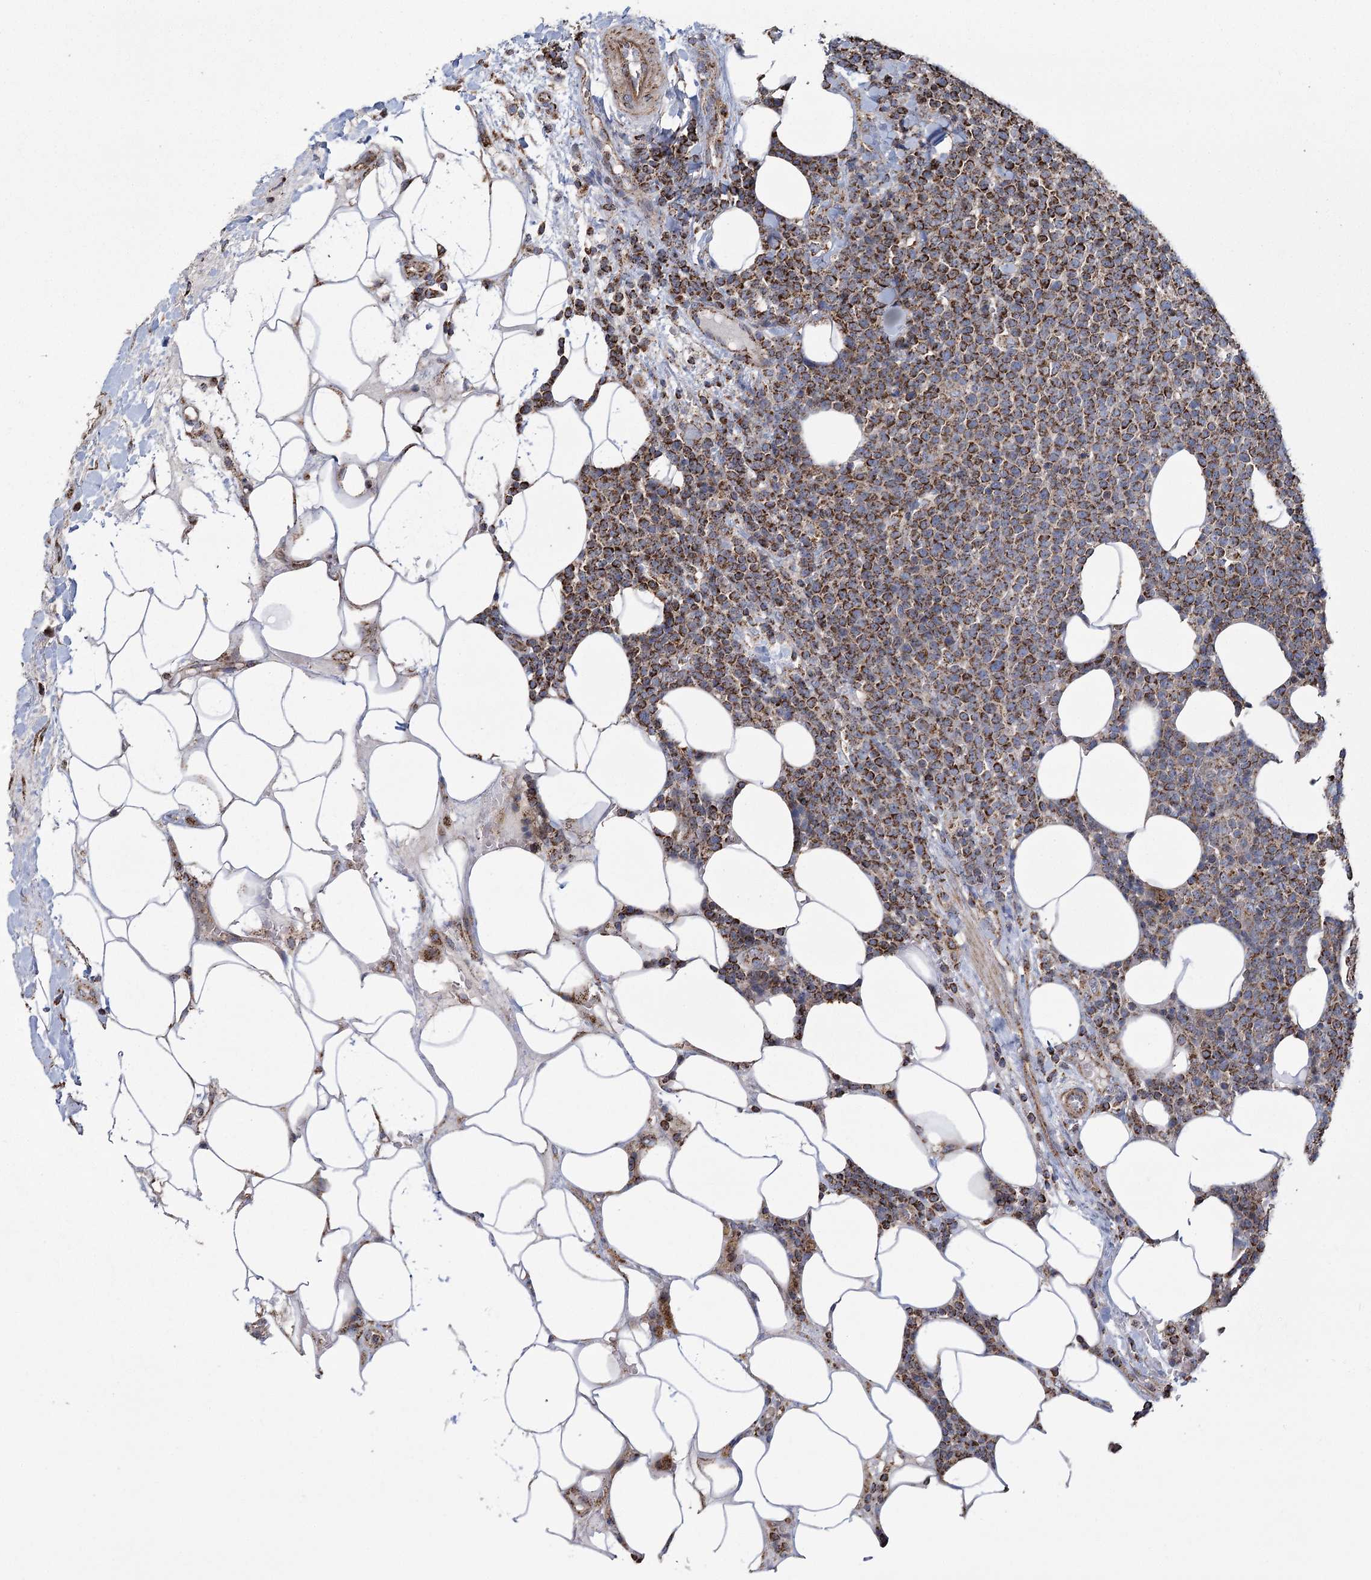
{"staining": {"intensity": "strong", "quantity": ">75%", "location": "cytoplasmic/membranous"}, "tissue": "lymphoma", "cell_type": "Tumor cells", "image_type": "cancer", "snomed": [{"axis": "morphology", "description": "Malignant lymphoma, non-Hodgkin's type, High grade"}, {"axis": "topography", "description": "Lymph node"}], "caption": "The histopathology image reveals immunohistochemical staining of malignant lymphoma, non-Hodgkin's type (high-grade). There is strong cytoplasmic/membranous staining is appreciated in approximately >75% of tumor cells.", "gene": "RANBP3L", "patient": {"sex": "male", "age": 61}}